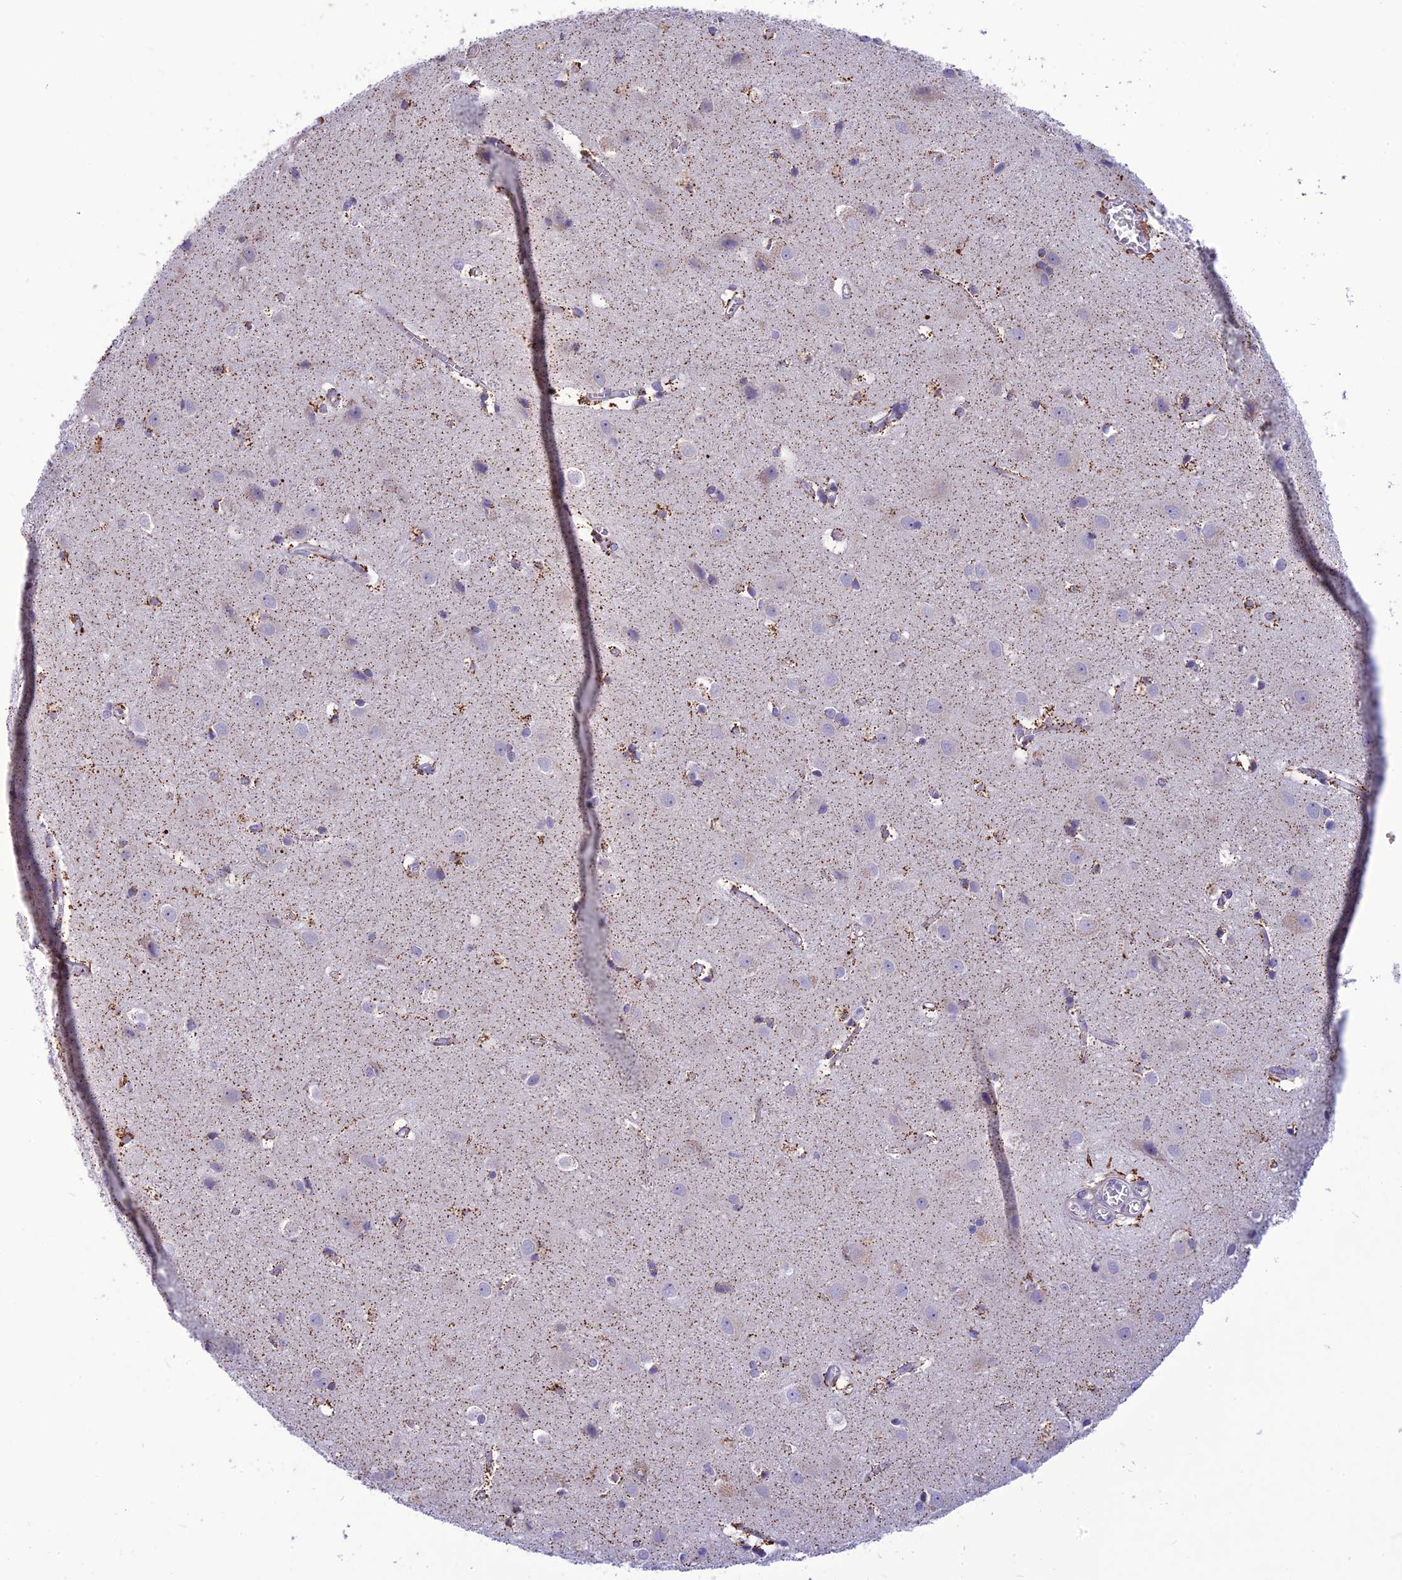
{"staining": {"intensity": "weak", "quantity": ">75%", "location": "cytoplasmic/membranous"}, "tissue": "cerebral cortex", "cell_type": "Endothelial cells", "image_type": "normal", "snomed": [{"axis": "morphology", "description": "Normal tissue, NOS"}, {"axis": "topography", "description": "Cerebral cortex"}], "caption": "High-magnification brightfield microscopy of benign cerebral cortex stained with DAB (3,3'-diaminobenzidine) (brown) and counterstained with hematoxylin (blue). endothelial cells exhibit weak cytoplasmic/membranous expression is seen in approximately>75% of cells.", "gene": "PSMF1", "patient": {"sex": "male", "age": 54}}